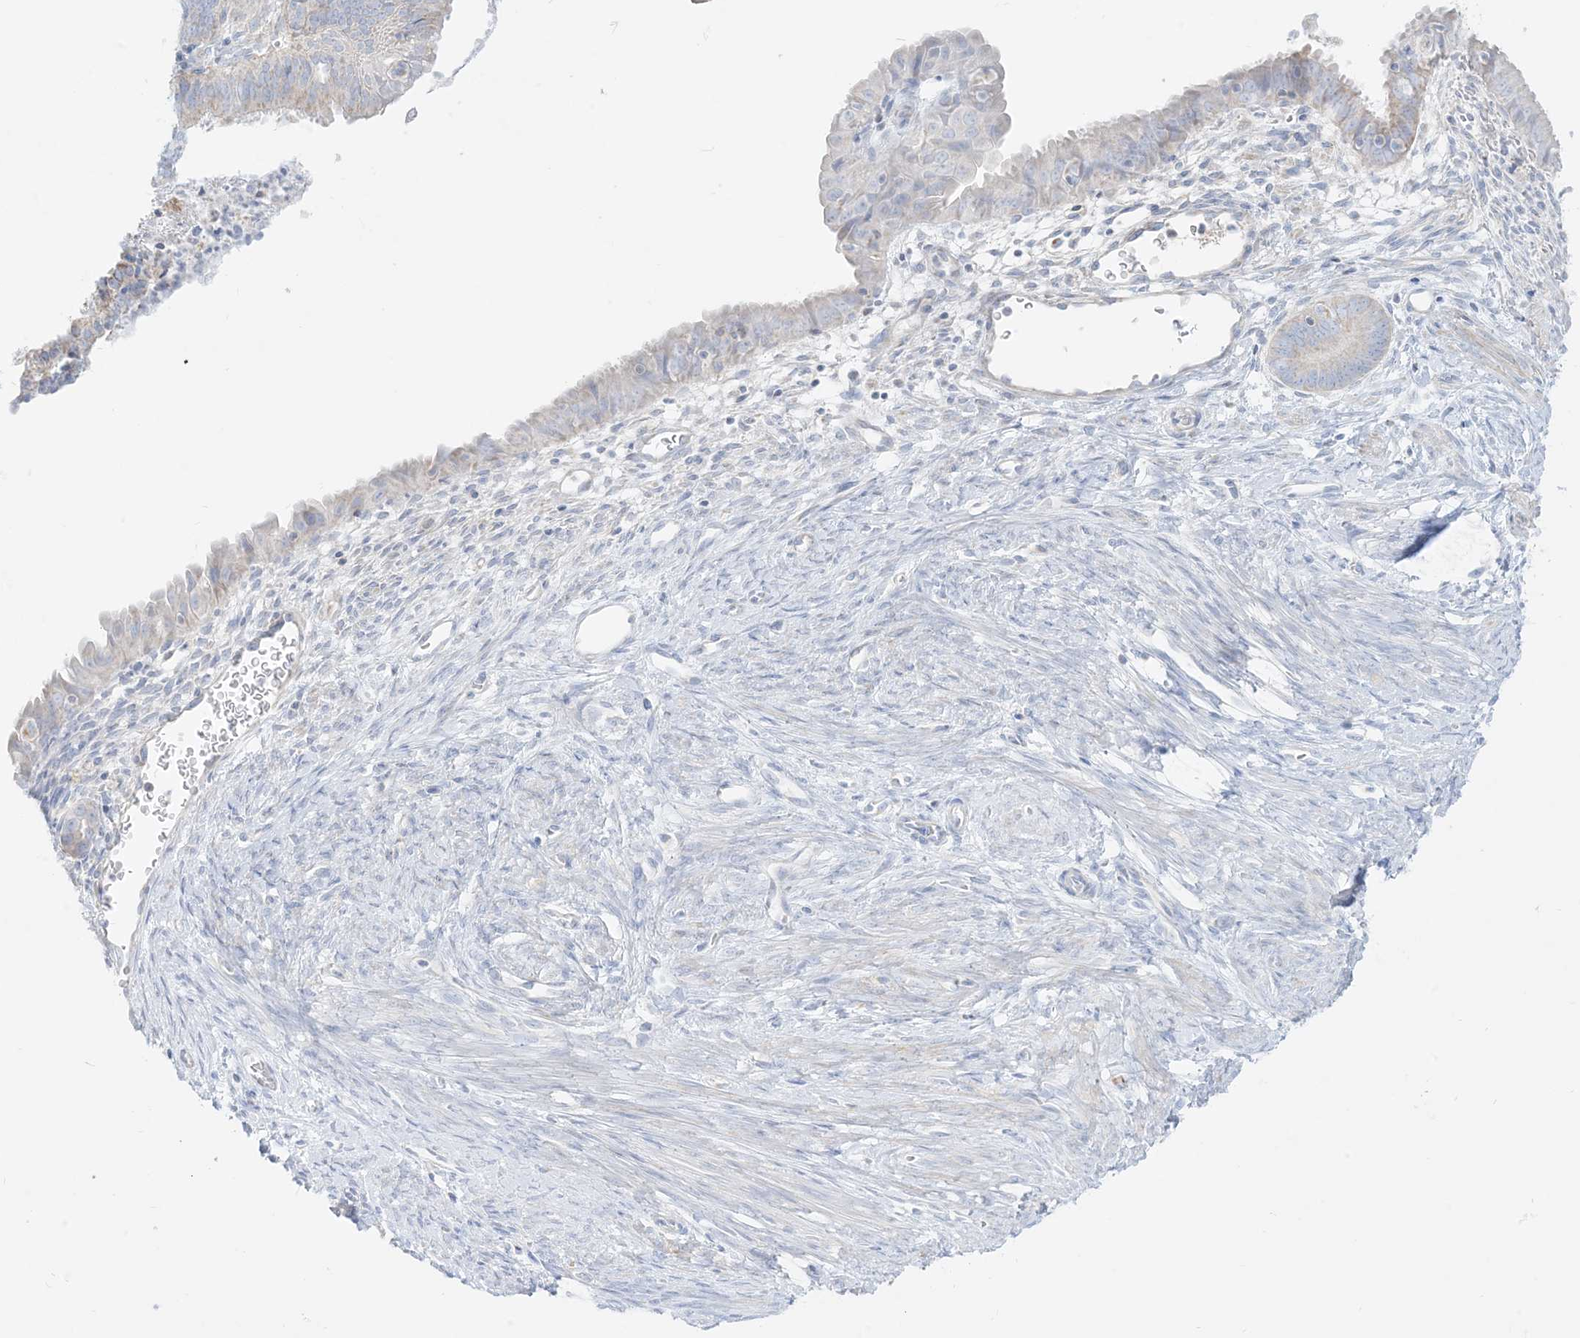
{"staining": {"intensity": "negative", "quantity": "none", "location": "none"}, "tissue": "endometrial cancer", "cell_type": "Tumor cells", "image_type": "cancer", "snomed": [{"axis": "morphology", "description": "Adenocarcinoma, NOS"}, {"axis": "topography", "description": "Endometrium"}], "caption": "Protein analysis of endometrial cancer (adenocarcinoma) exhibits no significant expression in tumor cells. Brightfield microscopy of immunohistochemistry (IHC) stained with DAB (brown) and hematoxylin (blue), captured at high magnification.", "gene": "SLC26A3", "patient": {"sex": "female", "age": 51}}